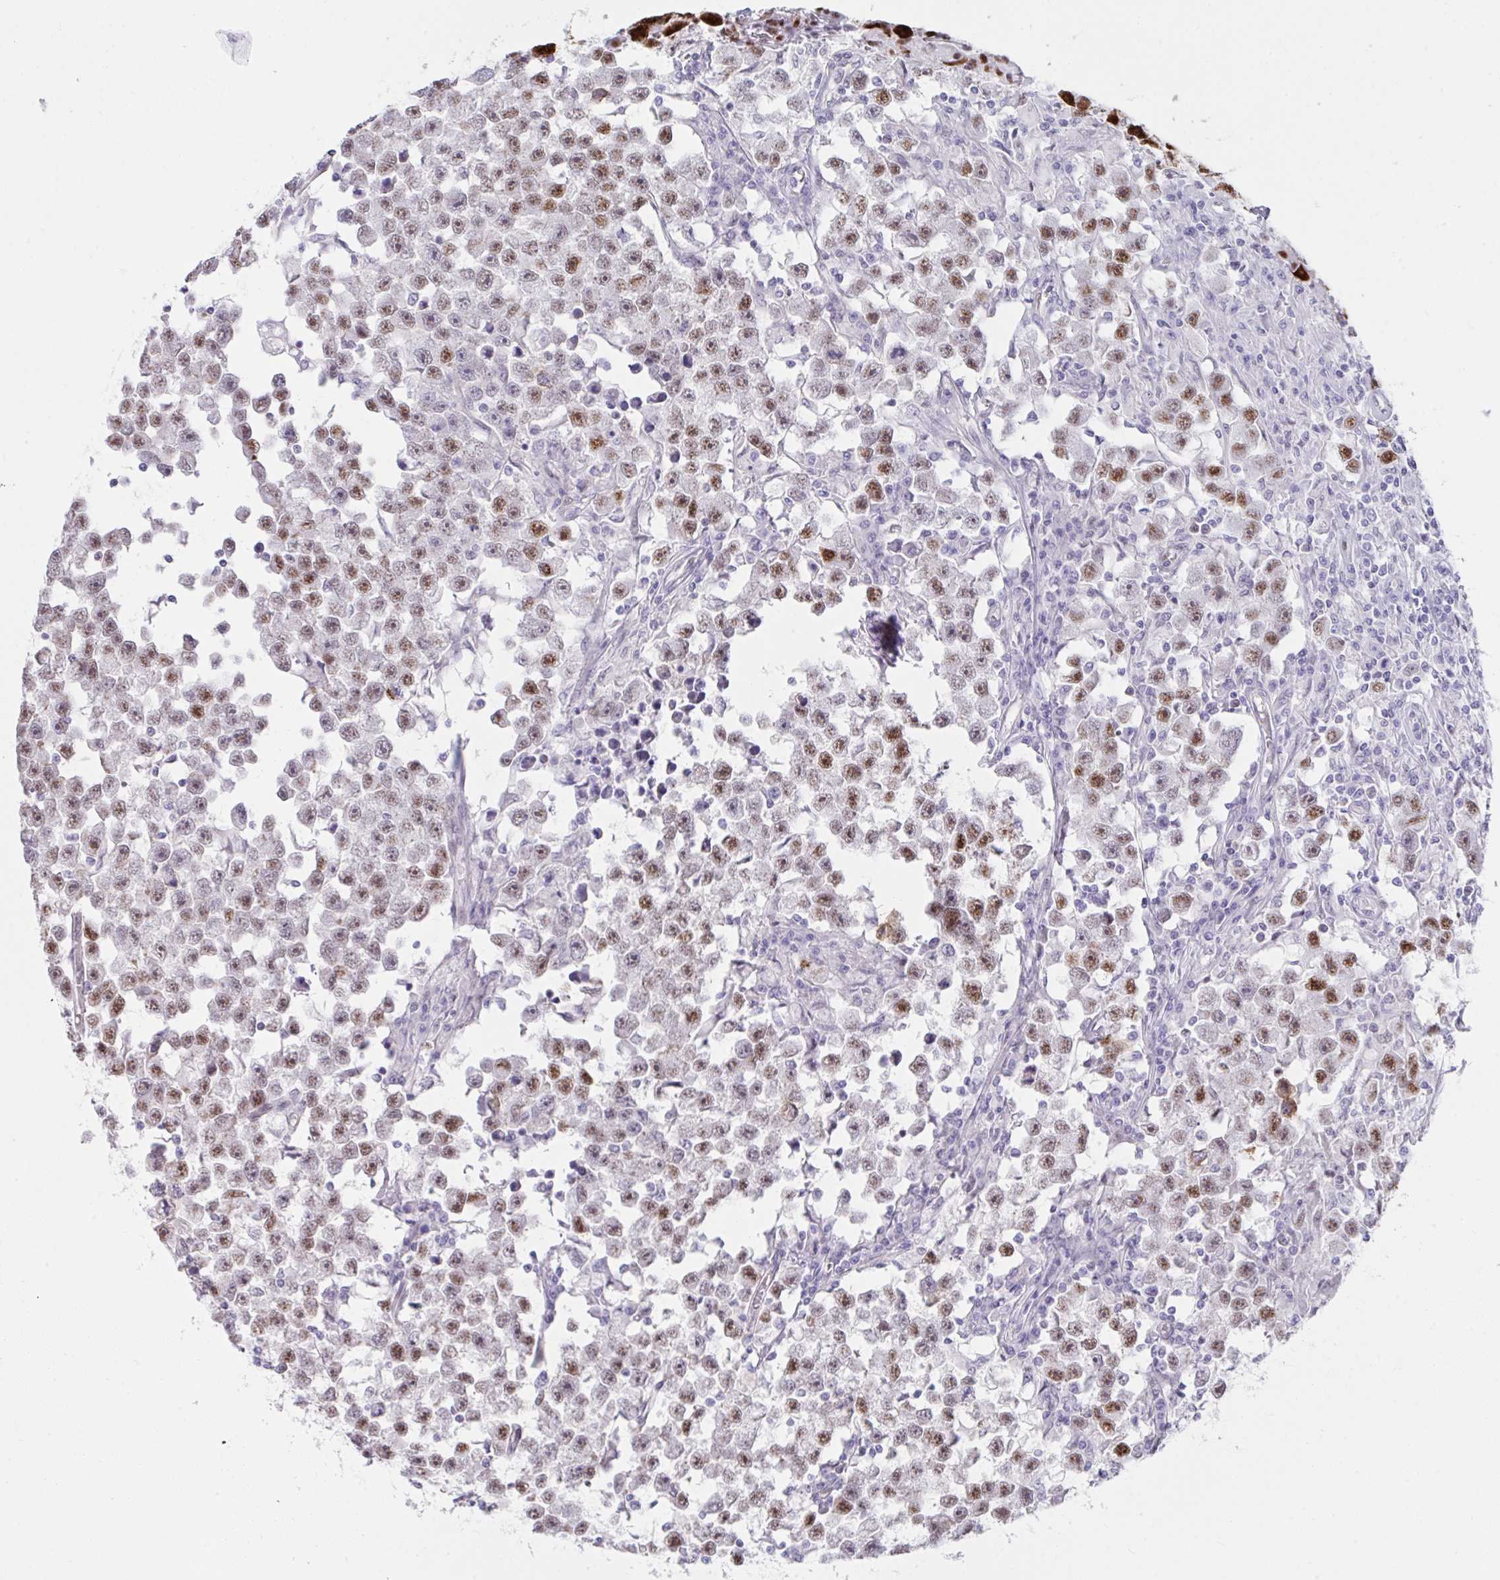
{"staining": {"intensity": "strong", "quantity": "25%-75%", "location": "nuclear"}, "tissue": "testis cancer", "cell_type": "Tumor cells", "image_type": "cancer", "snomed": [{"axis": "morphology", "description": "Seminoma, NOS"}, {"axis": "topography", "description": "Testis"}], "caption": "Protein analysis of testis cancer (seminoma) tissue displays strong nuclear positivity in about 25%-75% of tumor cells. (DAB (3,3'-diaminobenzidine) IHC with brightfield microscopy, high magnification).", "gene": "IKZF2", "patient": {"sex": "male", "age": 33}}